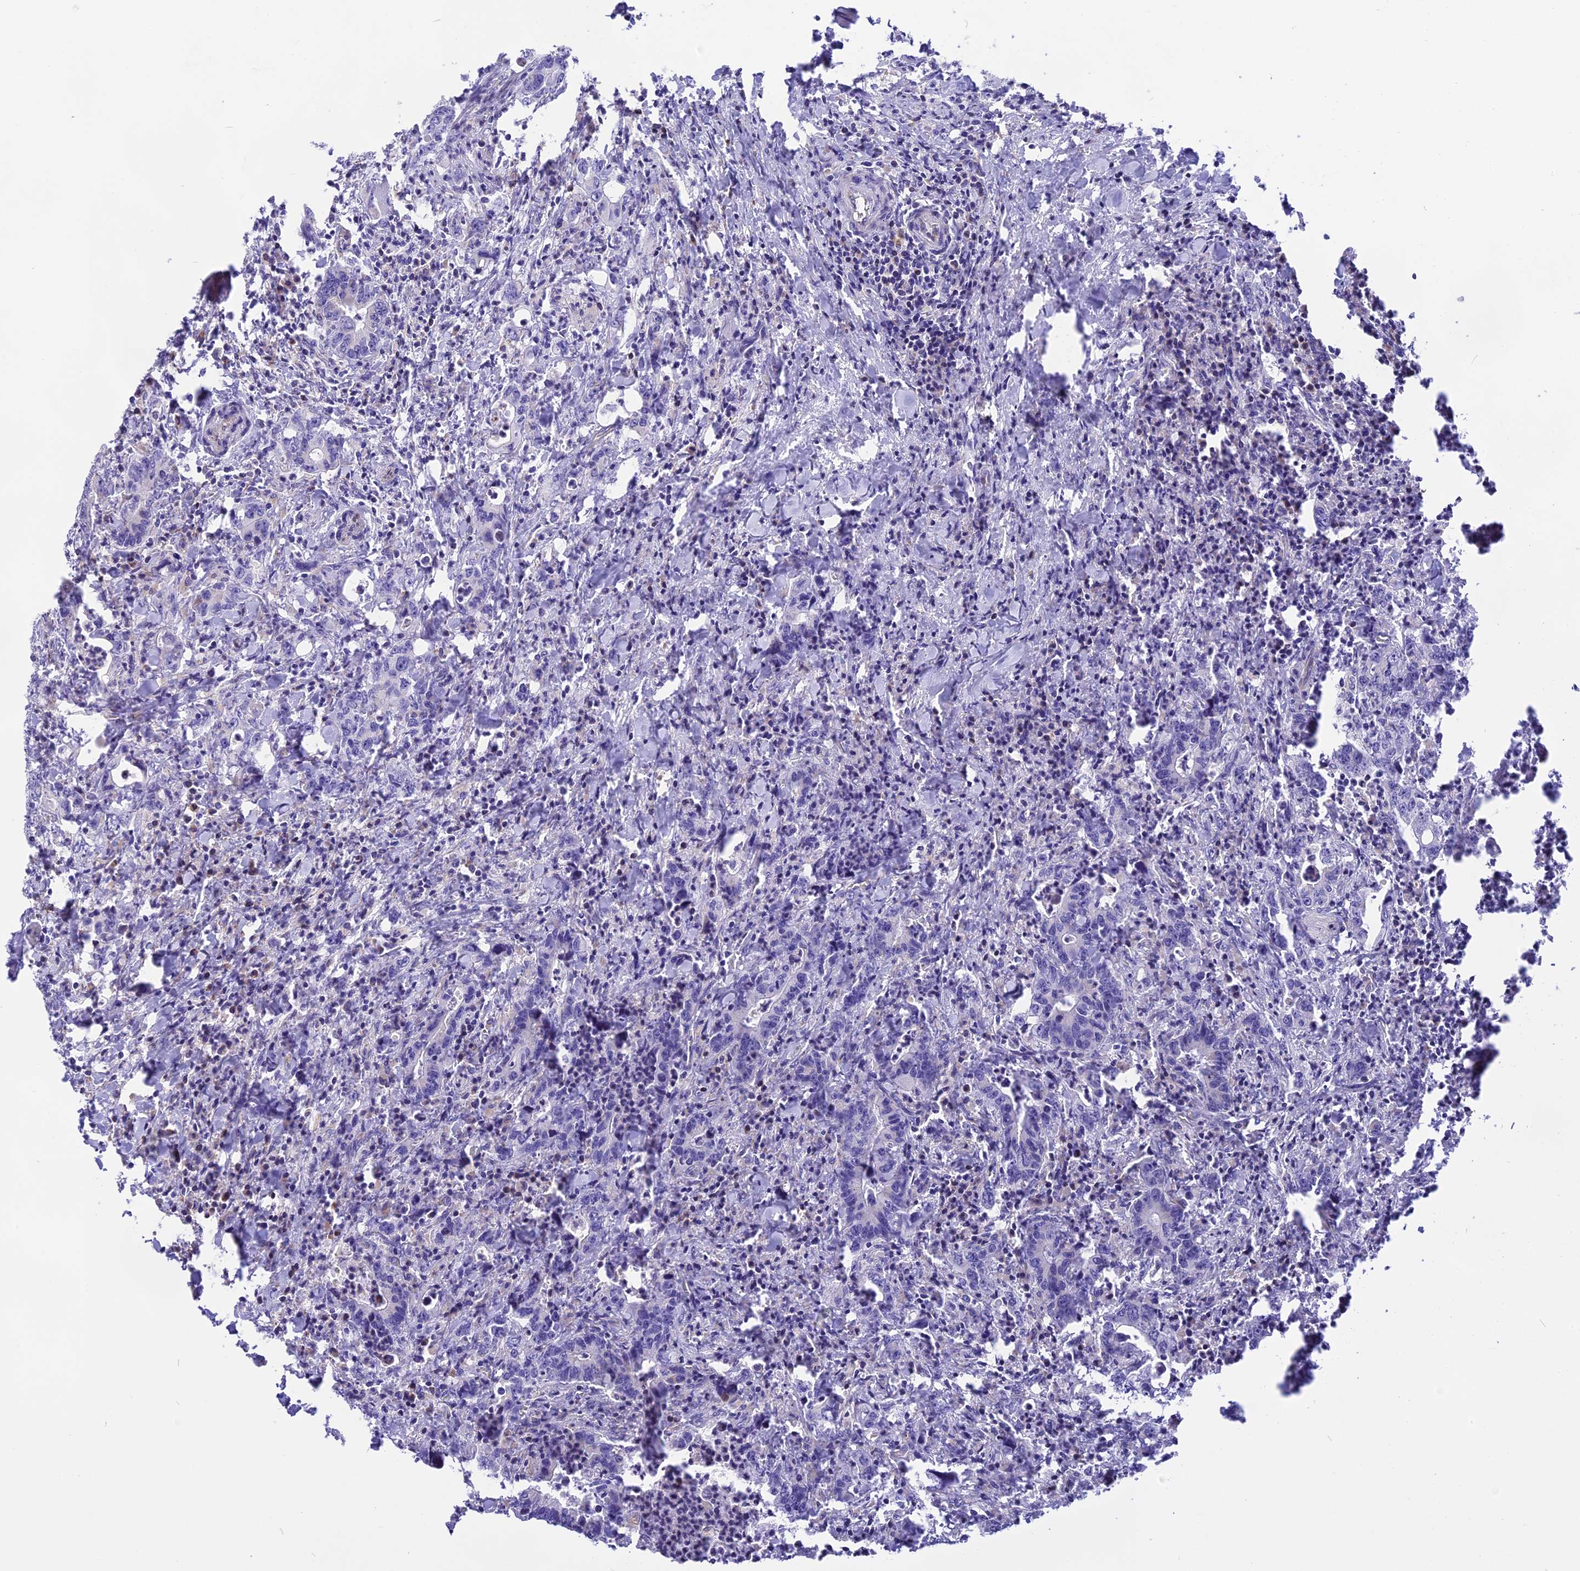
{"staining": {"intensity": "negative", "quantity": "none", "location": "none"}, "tissue": "colorectal cancer", "cell_type": "Tumor cells", "image_type": "cancer", "snomed": [{"axis": "morphology", "description": "Adenocarcinoma, NOS"}, {"axis": "topography", "description": "Colon"}], "caption": "DAB (3,3'-diaminobenzidine) immunohistochemical staining of human adenocarcinoma (colorectal) reveals no significant expression in tumor cells. (DAB immunohistochemistry with hematoxylin counter stain).", "gene": "DOC2B", "patient": {"sex": "female", "age": 75}}